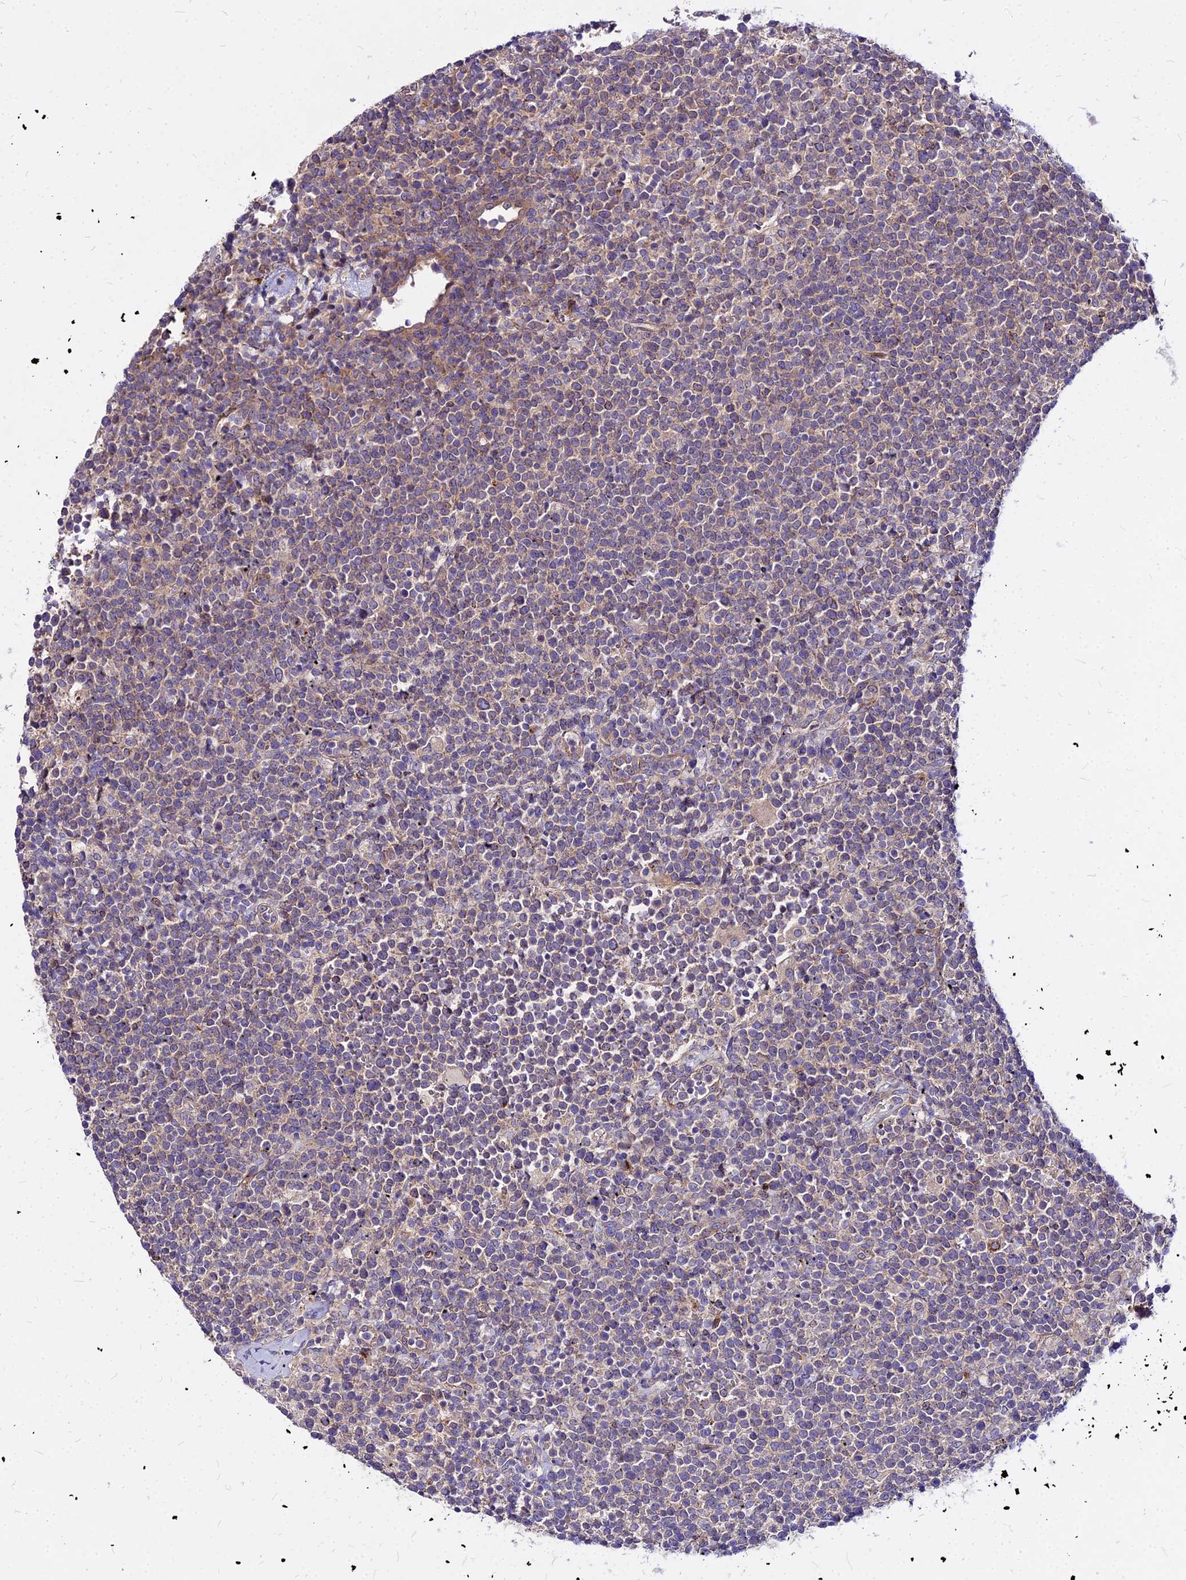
{"staining": {"intensity": "weak", "quantity": "25%-75%", "location": "cytoplasmic/membranous"}, "tissue": "lymphoma", "cell_type": "Tumor cells", "image_type": "cancer", "snomed": [{"axis": "morphology", "description": "Malignant lymphoma, non-Hodgkin's type, High grade"}, {"axis": "topography", "description": "Lymph node"}], "caption": "Immunohistochemistry (DAB (3,3'-diaminobenzidine)) staining of human lymphoma exhibits weak cytoplasmic/membranous protein expression in approximately 25%-75% of tumor cells.", "gene": "COMMD10", "patient": {"sex": "male", "age": 61}}